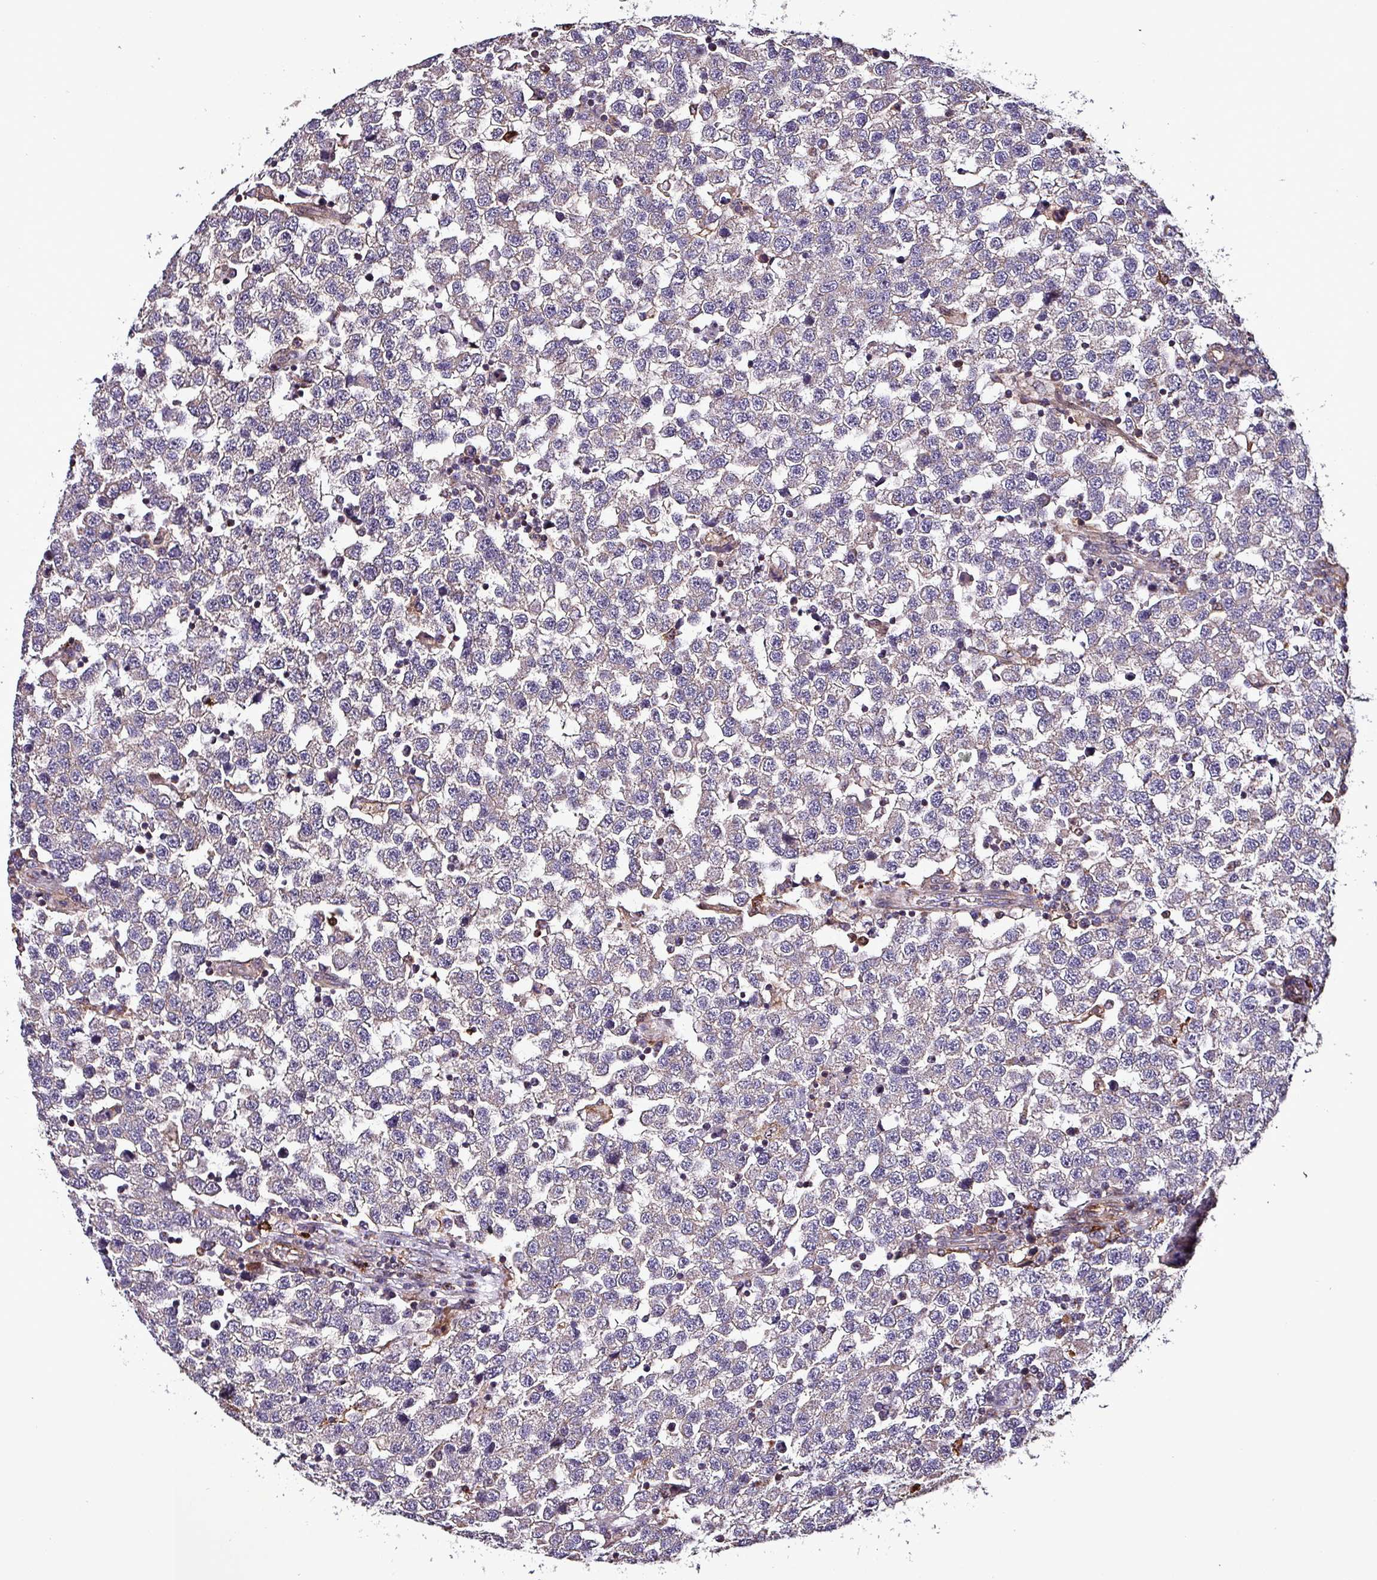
{"staining": {"intensity": "negative", "quantity": "none", "location": "none"}, "tissue": "testis cancer", "cell_type": "Tumor cells", "image_type": "cancer", "snomed": [{"axis": "morphology", "description": "Seminoma, NOS"}, {"axis": "topography", "description": "Testis"}], "caption": "Photomicrograph shows no protein staining in tumor cells of testis seminoma tissue.", "gene": "SCIN", "patient": {"sex": "male", "age": 34}}